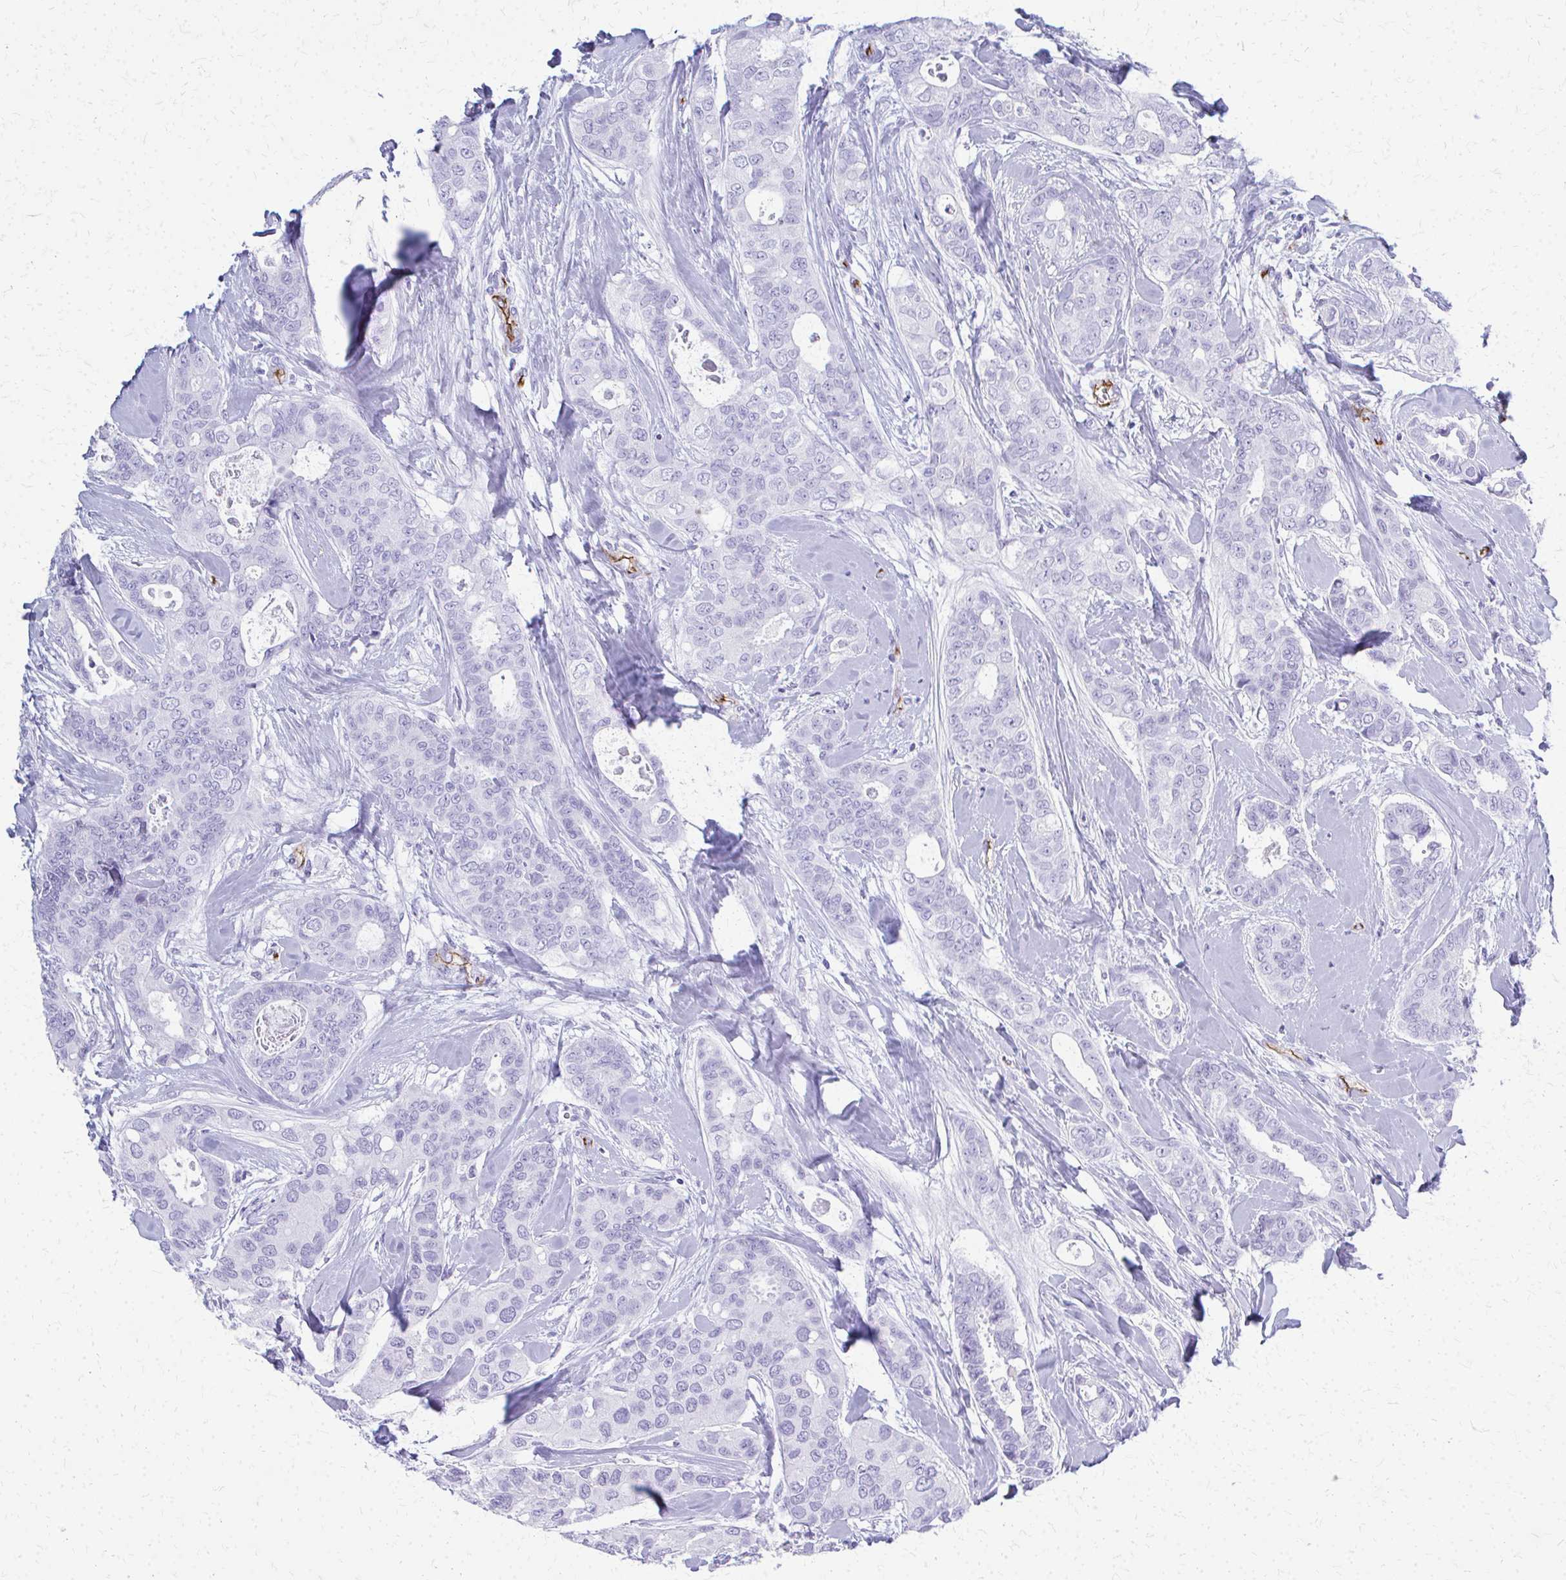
{"staining": {"intensity": "negative", "quantity": "none", "location": "none"}, "tissue": "breast cancer", "cell_type": "Tumor cells", "image_type": "cancer", "snomed": [{"axis": "morphology", "description": "Duct carcinoma"}, {"axis": "topography", "description": "Breast"}], "caption": "Immunohistochemical staining of breast invasive ductal carcinoma displays no significant positivity in tumor cells. The staining is performed using DAB brown chromogen with nuclei counter-stained in using hematoxylin.", "gene": "TPSG1", "patient": {"sex": "female", "age": 45}}